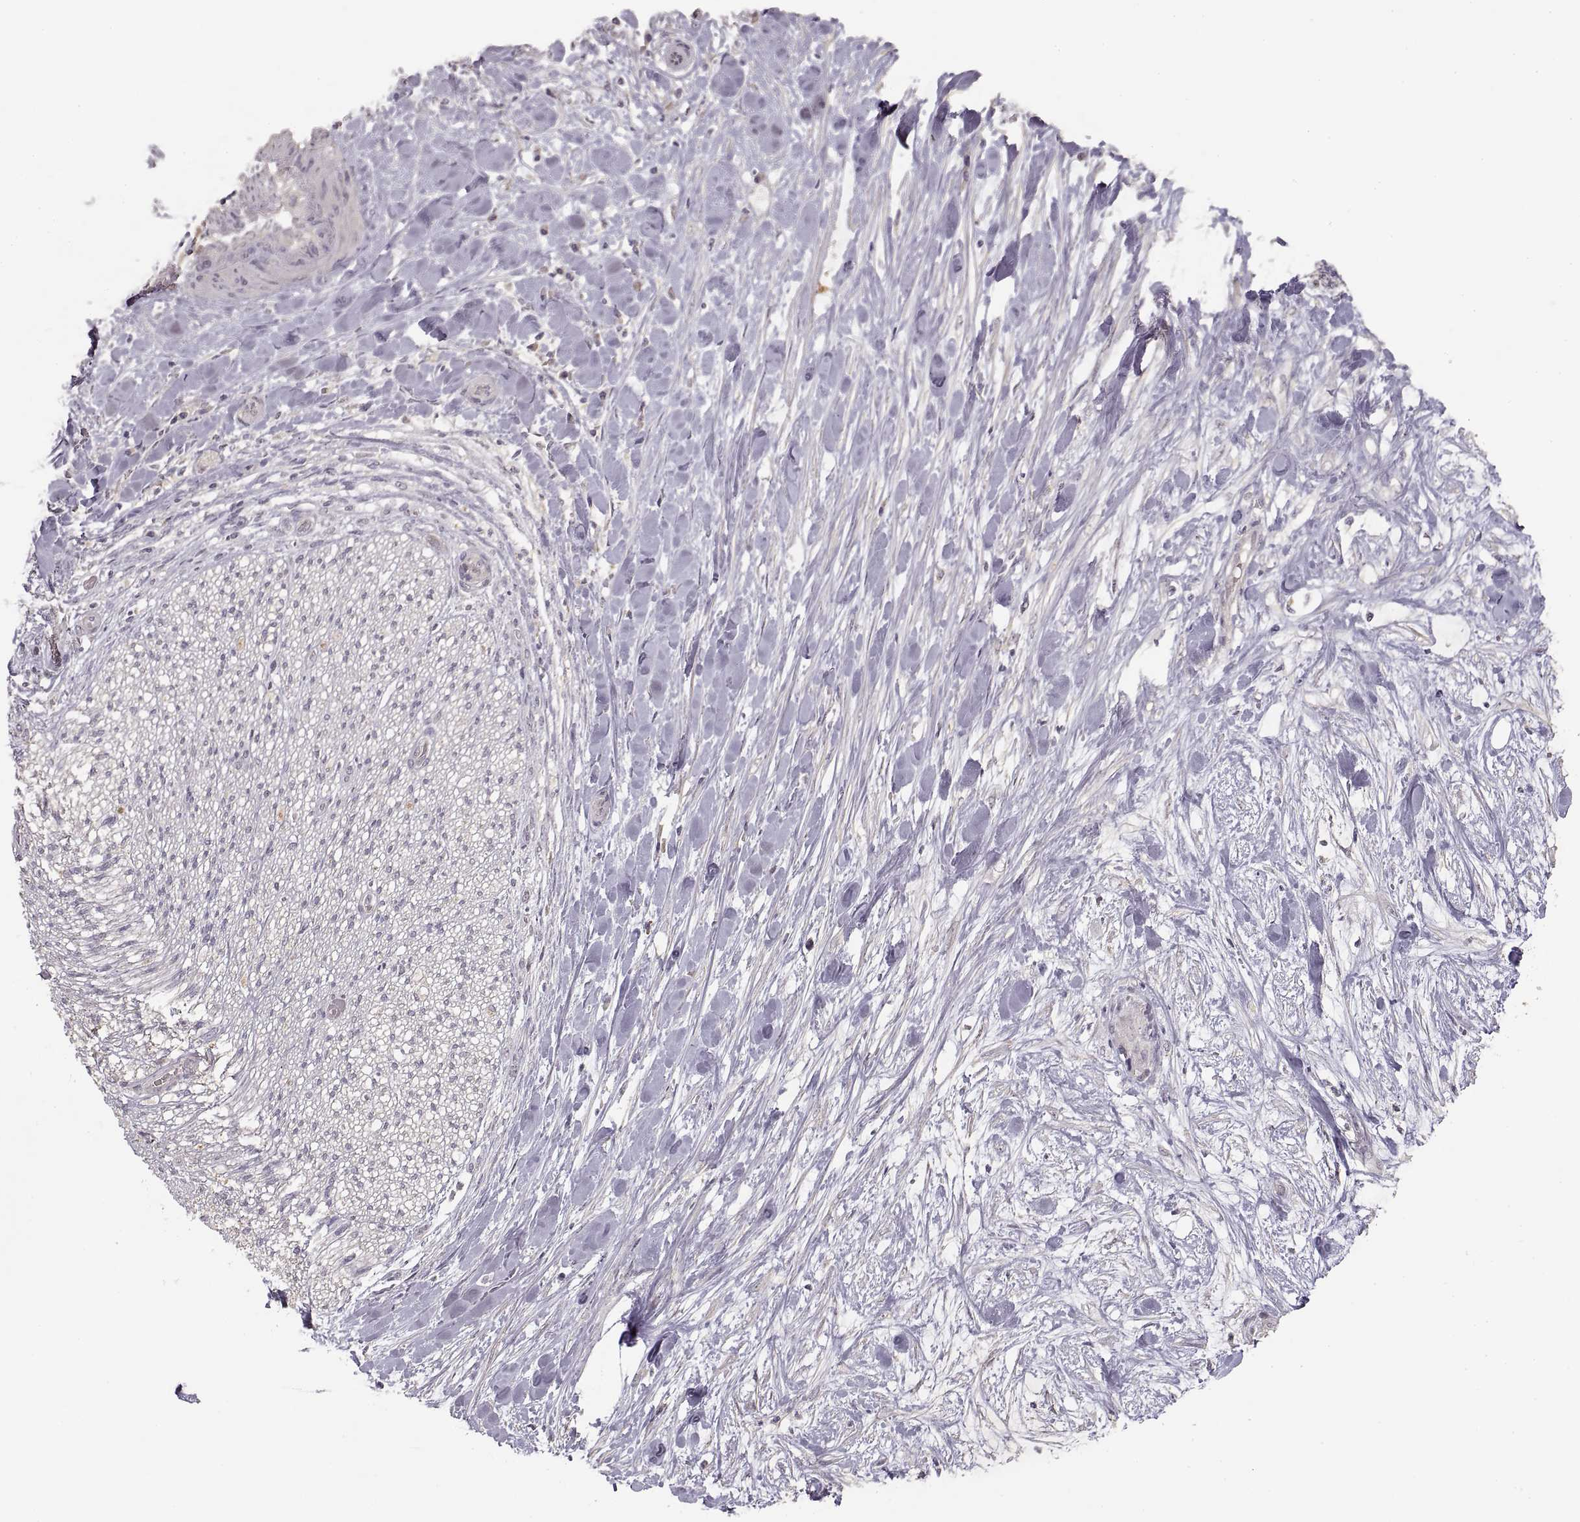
{"staining": {"intensity": "negative", "quantity": "none", "location": "none"}, "tissue": "liver cancer", "cell_type": "Tumor cells", "image_type": "cancer", "snomed": [{"axis": "morphology", "description": "Cholangiocarcinoma"}, {"axis": "topography", "description": "Liver"}], "caption": "Immunohistochemical staining of human liver cholangiocarcinoma shows no significant expression in tumor cells.", "gene": "LAMC2", "patient": {"sex": "female", "age": 73}}